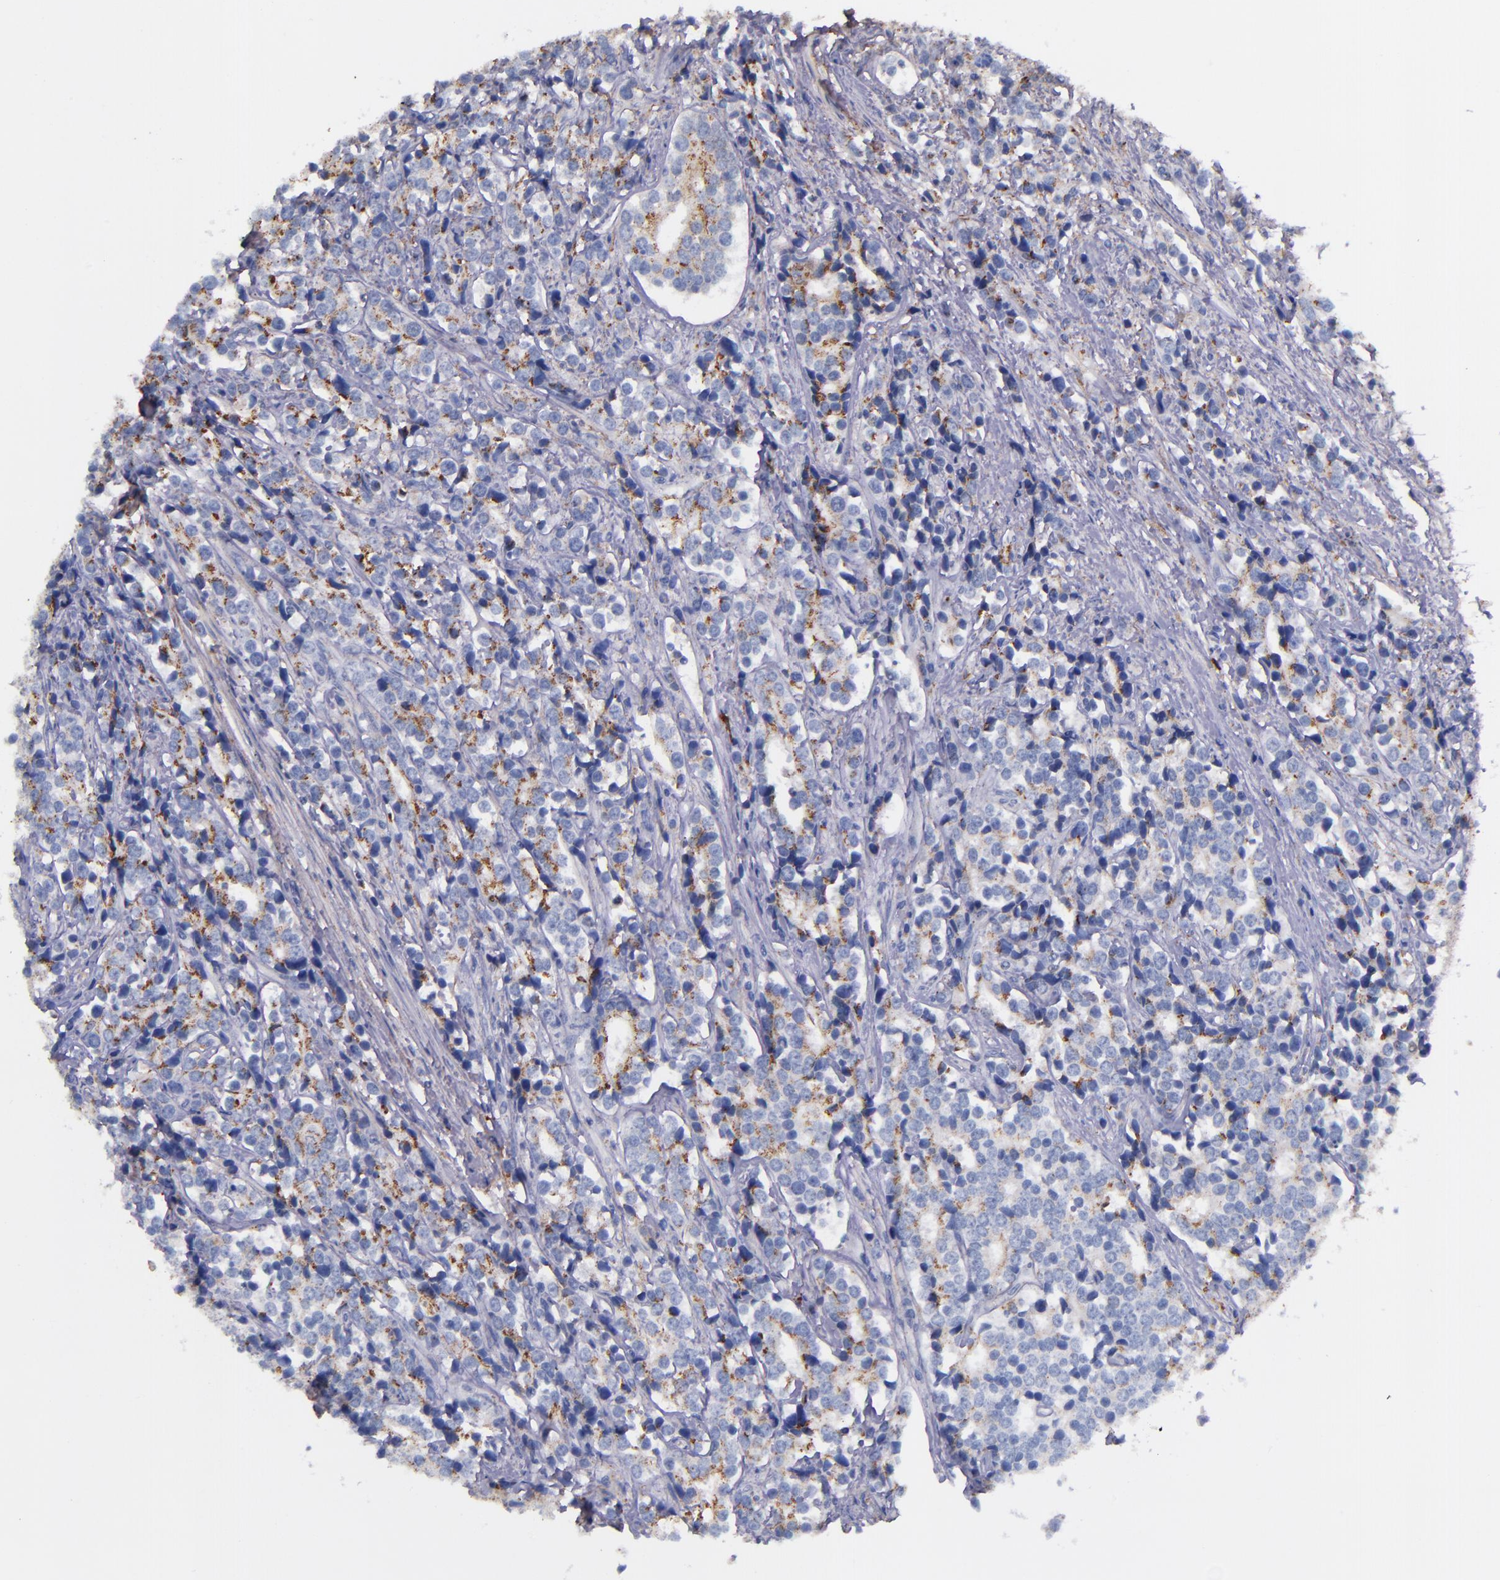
{"staining": {"intensity": "moderate", "quantity": "25%-75%", "location": "cytoplasmic/membranous"}, "tissue": "prostate cancer", "cell_type": "Tumor cells", "image_type": "cancer", "snomed": [{"axis": "morphology", "description": "Adenocarcinoma, High grade"}, {"axis": "topography", "description": "Prostate"}], "caption": "High-grade adenocarcinoma (prostate) stained for a protein (brown) displays moderate cytoplasmic/membranous positive positivity in about 25%-75% of tumor cells.", "gene": "IVL", "patient": {"sex": "male", "age": 71}}